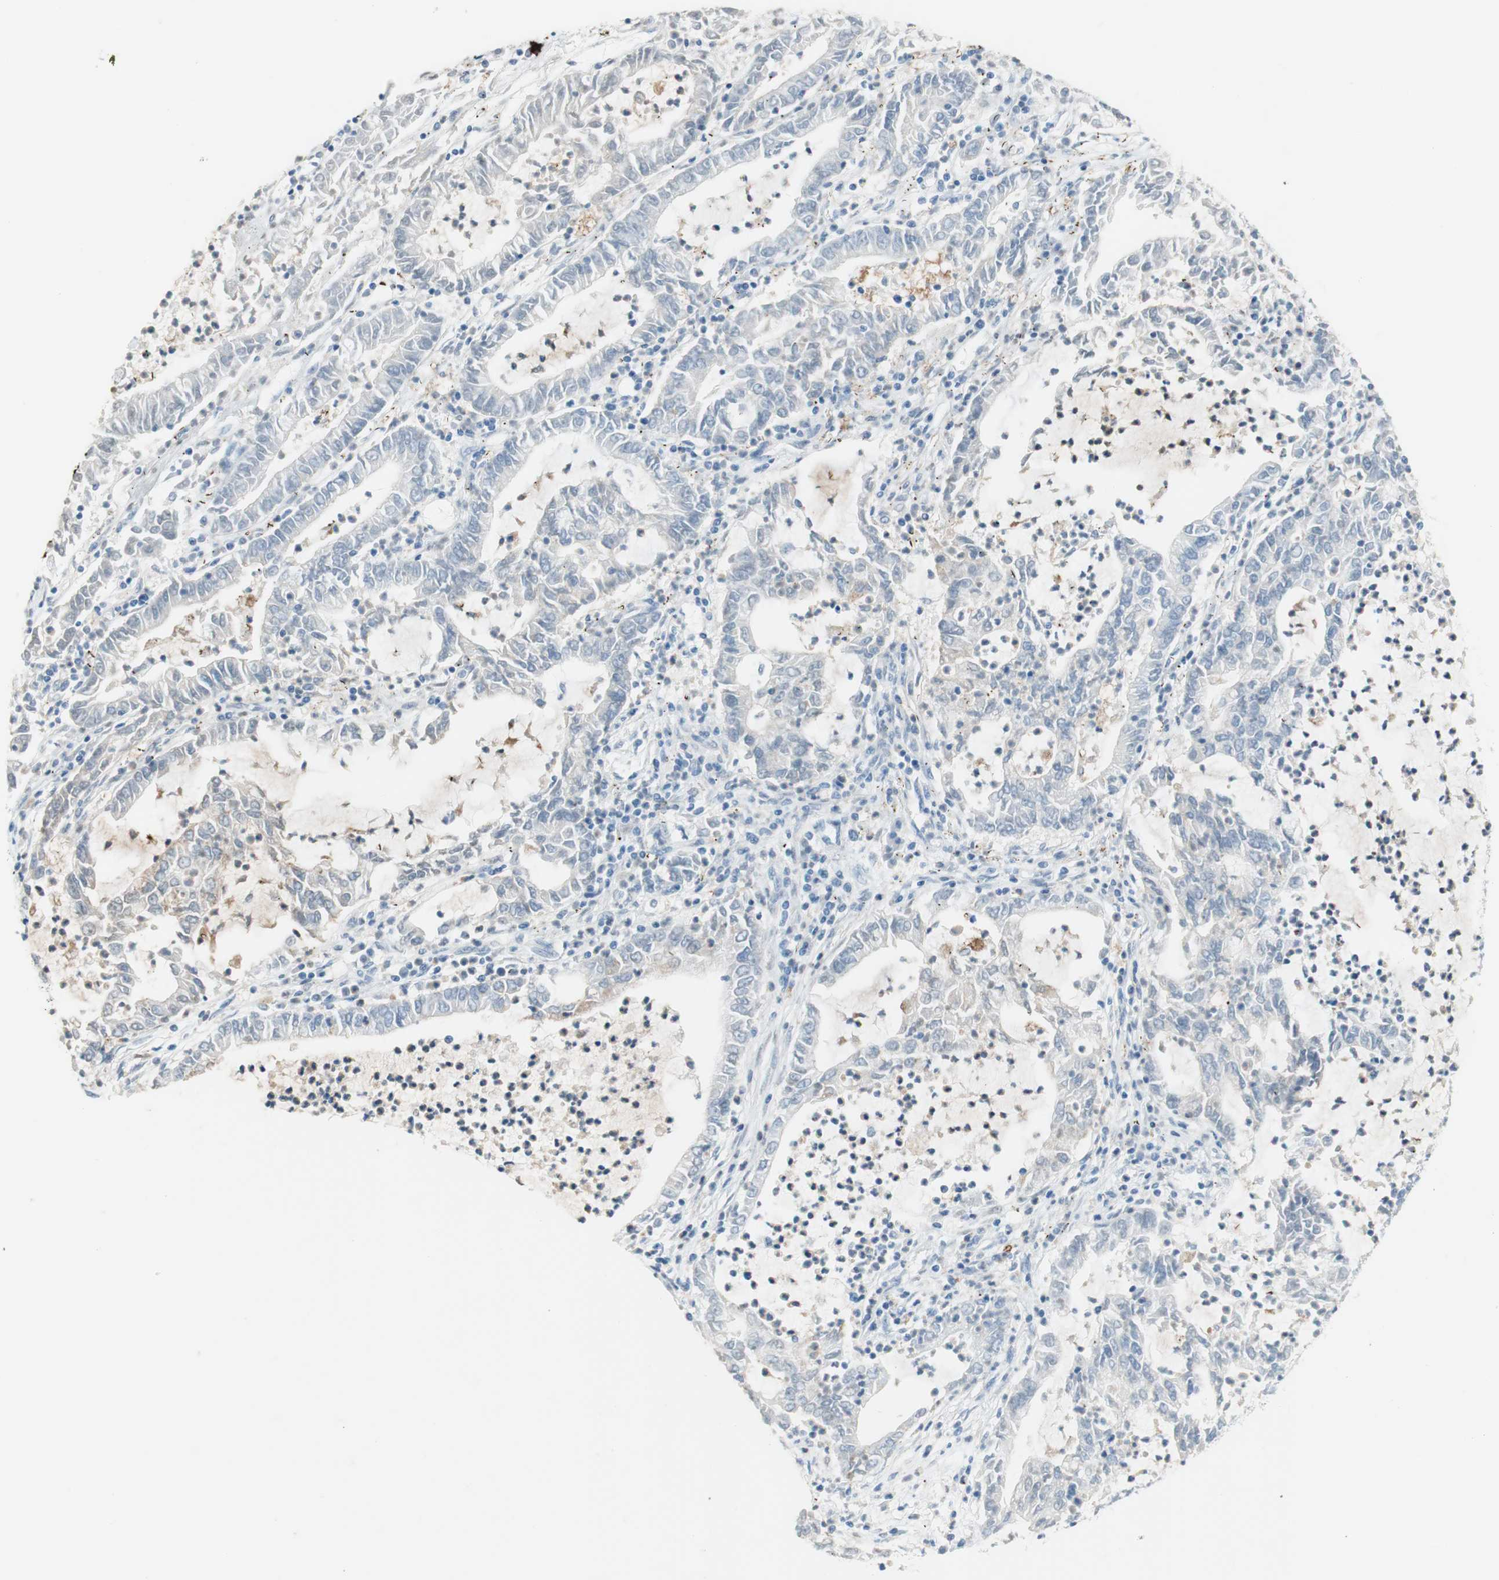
{"staining": {"intensity": "negative", "quantity": "none", "location": "none"}, "tissue": "lung cancer", "cell_type": "Tumor cells", "image_type": "cancer", "snomed": [{"axis": "morphology", "description": "Adenocarcinoma, NOS"}, {"axis": "topography", "description": "Lung"}], "caption": "The micrograph shows no significant positivity in tumor cells of lung adenocarcinoma. The staining is performed using DAB (3,3'-diaminobenzidine) brown chromogen with nuclei counter-stained in using hematoxylin.", "gene": "CEACAM1", "patient": {"sex": "female", "age": 51}}